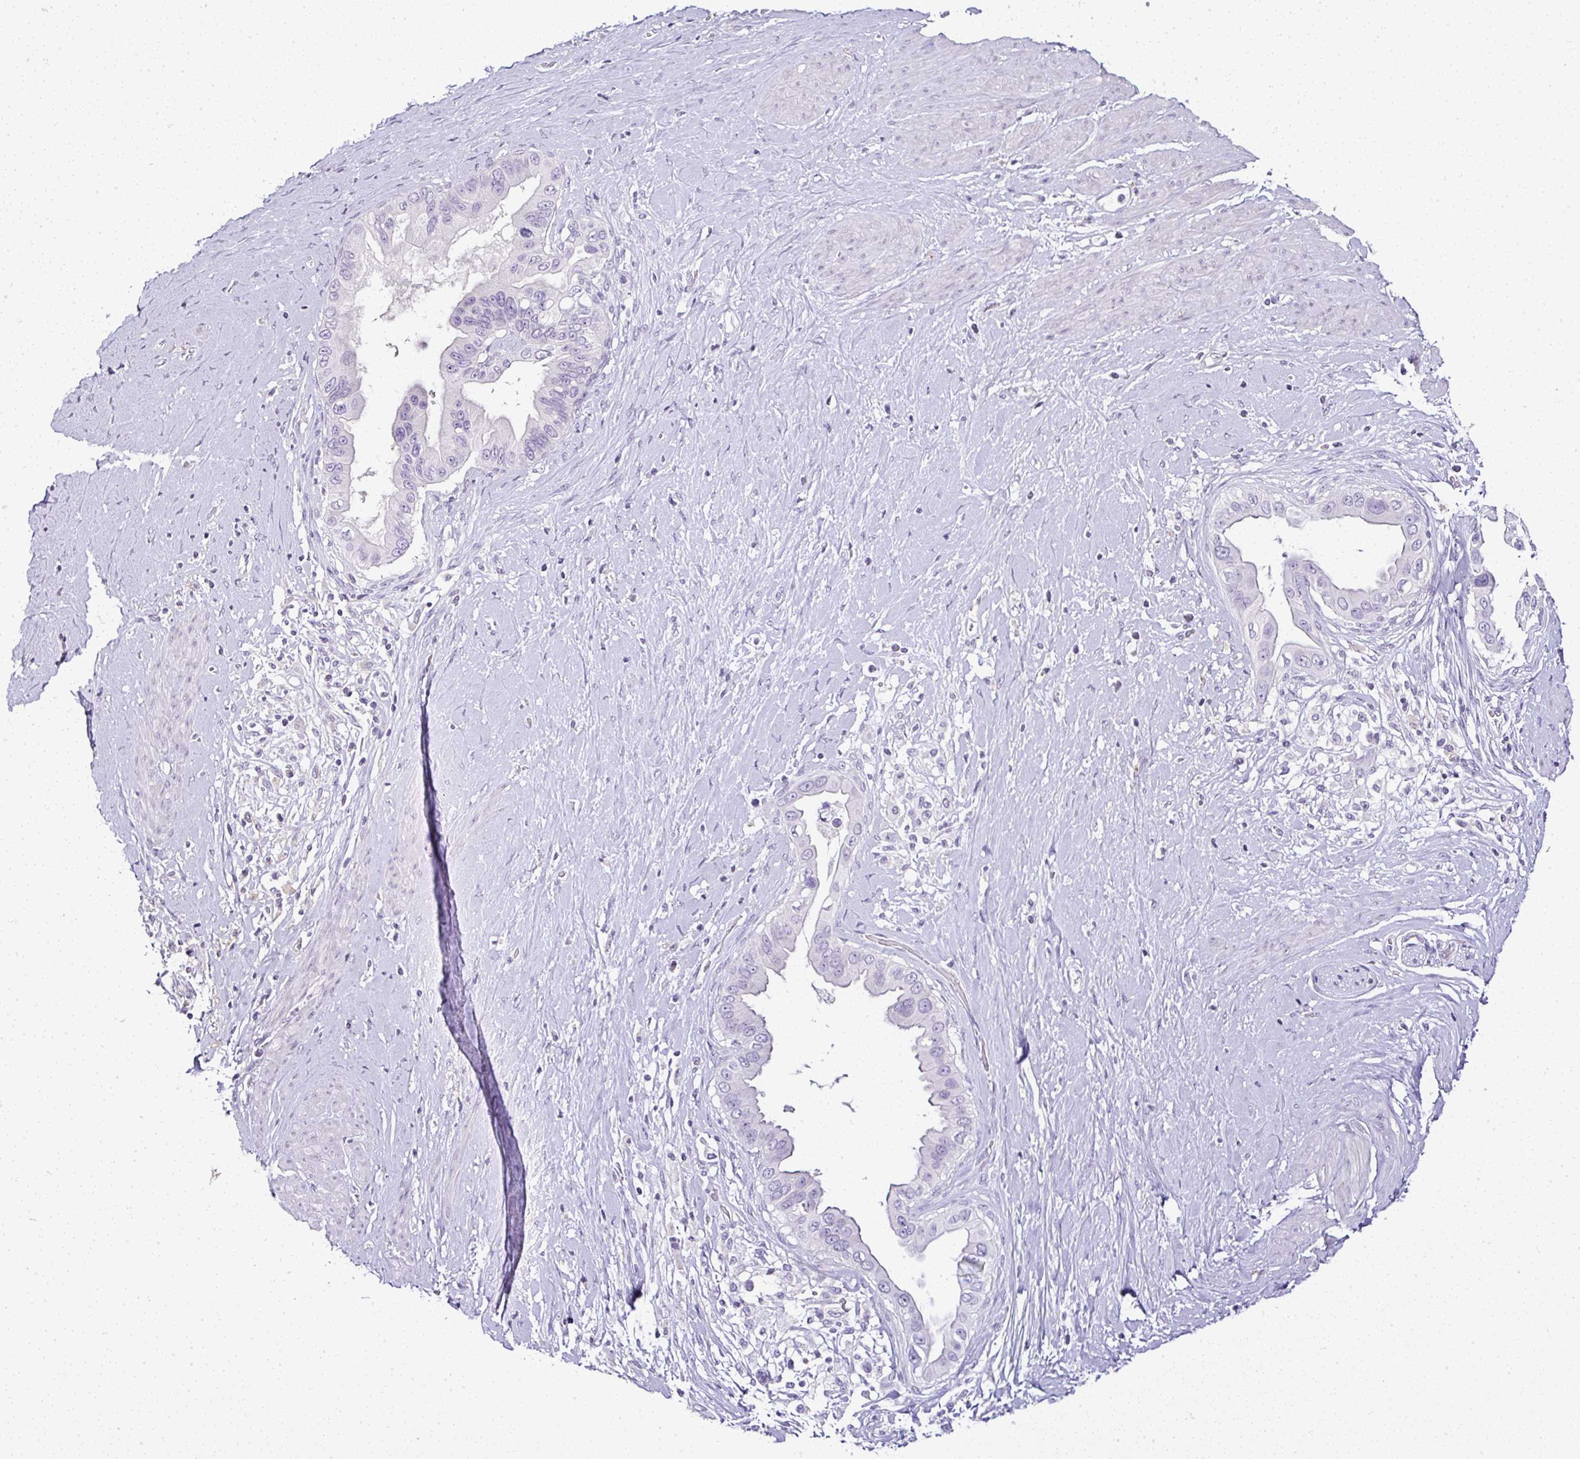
{"staining": {"intensity": "negative", "quantity": "none", "location": "none"}, "tissue": "pancreatic cancer", "cell_type": "Tumor cells", "image_type": "cancer", "snomed": [{"axis": "morphology", "description": "Adenocarcinoma, NOS"}, {"axis": "topography", "description": "Pancreas"}], "caption": "Adenocarcinoma (pancreatic) stained for a protein using immunohistochemistry (IHC) shows no staining tumor cells.", "gene": "SERPINB3", "patient": {"sex": "female", "age": 56}}